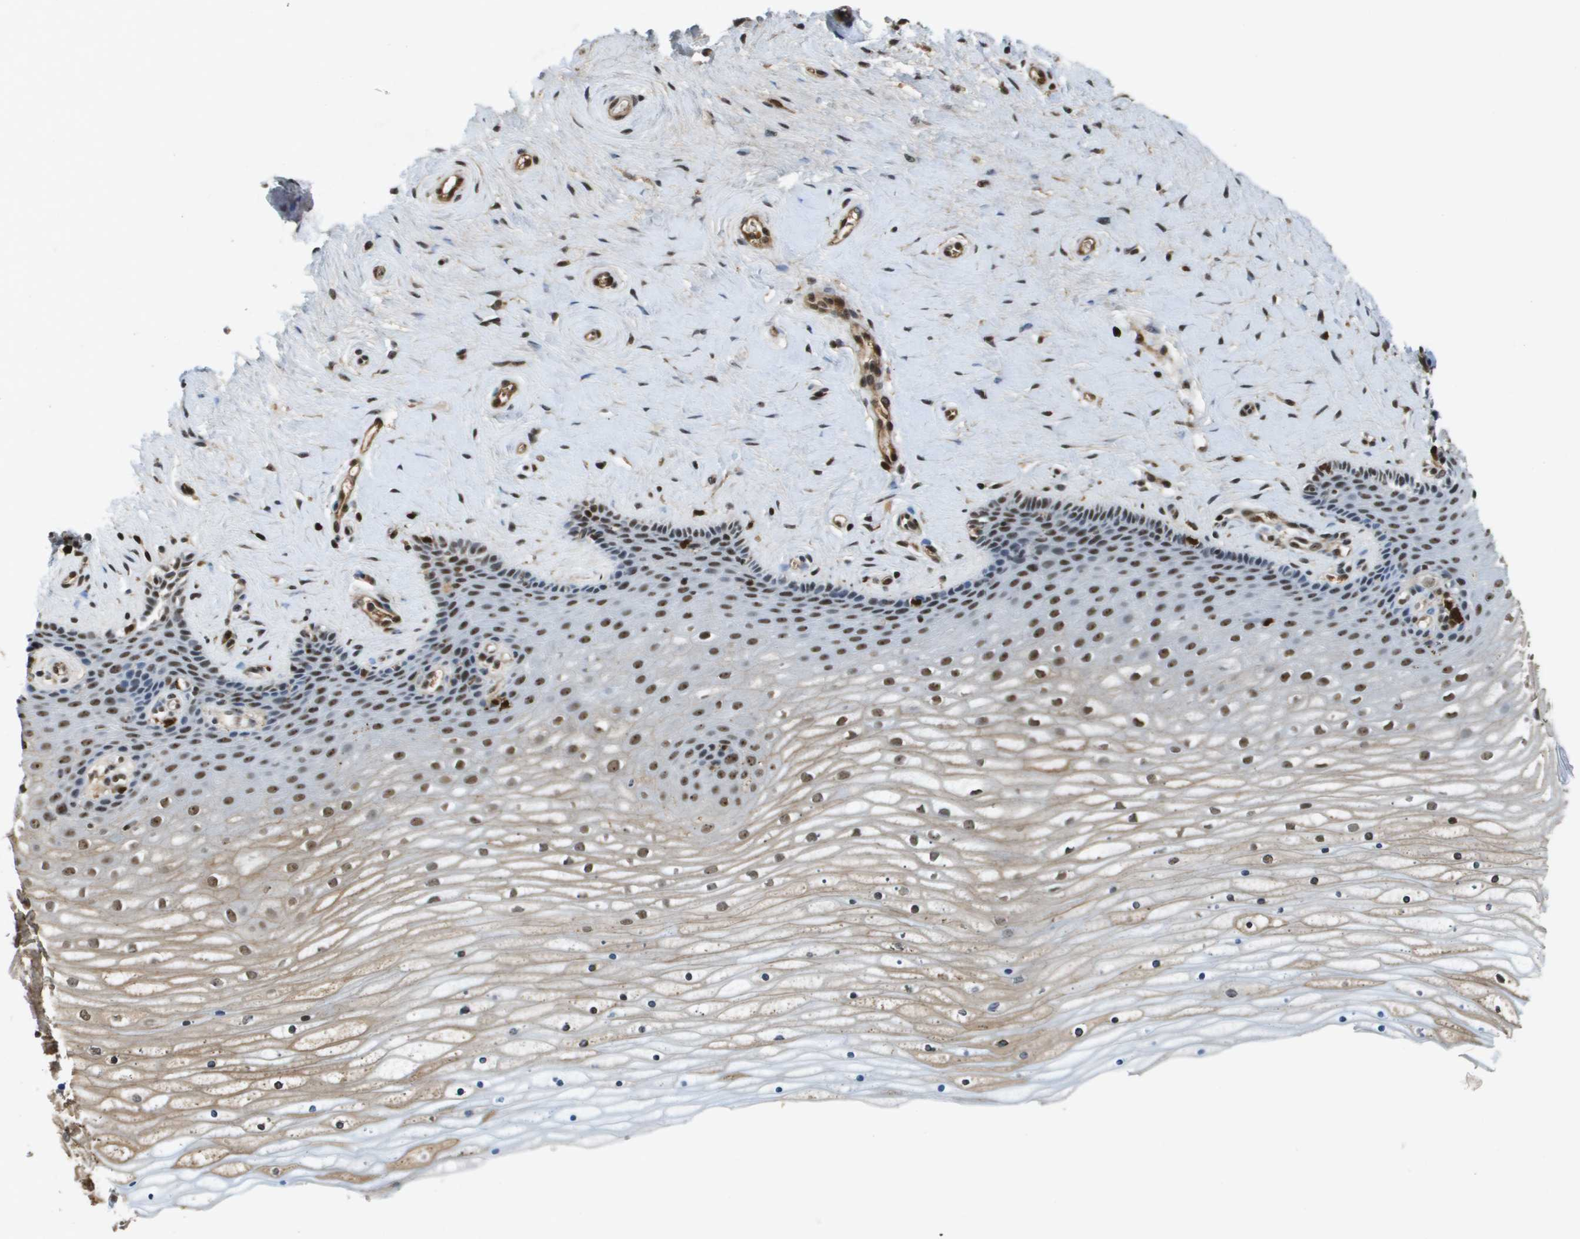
{"staining": {"intensity": "strong", "quantity": ">75%", "location": "nuclear"}, "tissue": "cervix", "cell_type": "Glandular cells", "image_type": "normal", "snomed": [{"axis": "morphology", "description": "Normal tissue, NOS"}, {"axis": "topography", "description": "Cervix"}], "caption": "DAB (3,3'-diaminobenzidine) immunohistochemical staining of normal human cervix displays strong nuclear protein expression in approximately >75% of glandular cells.", "gene": "EP400", "patient": {"sex": "female", "age": 39}}